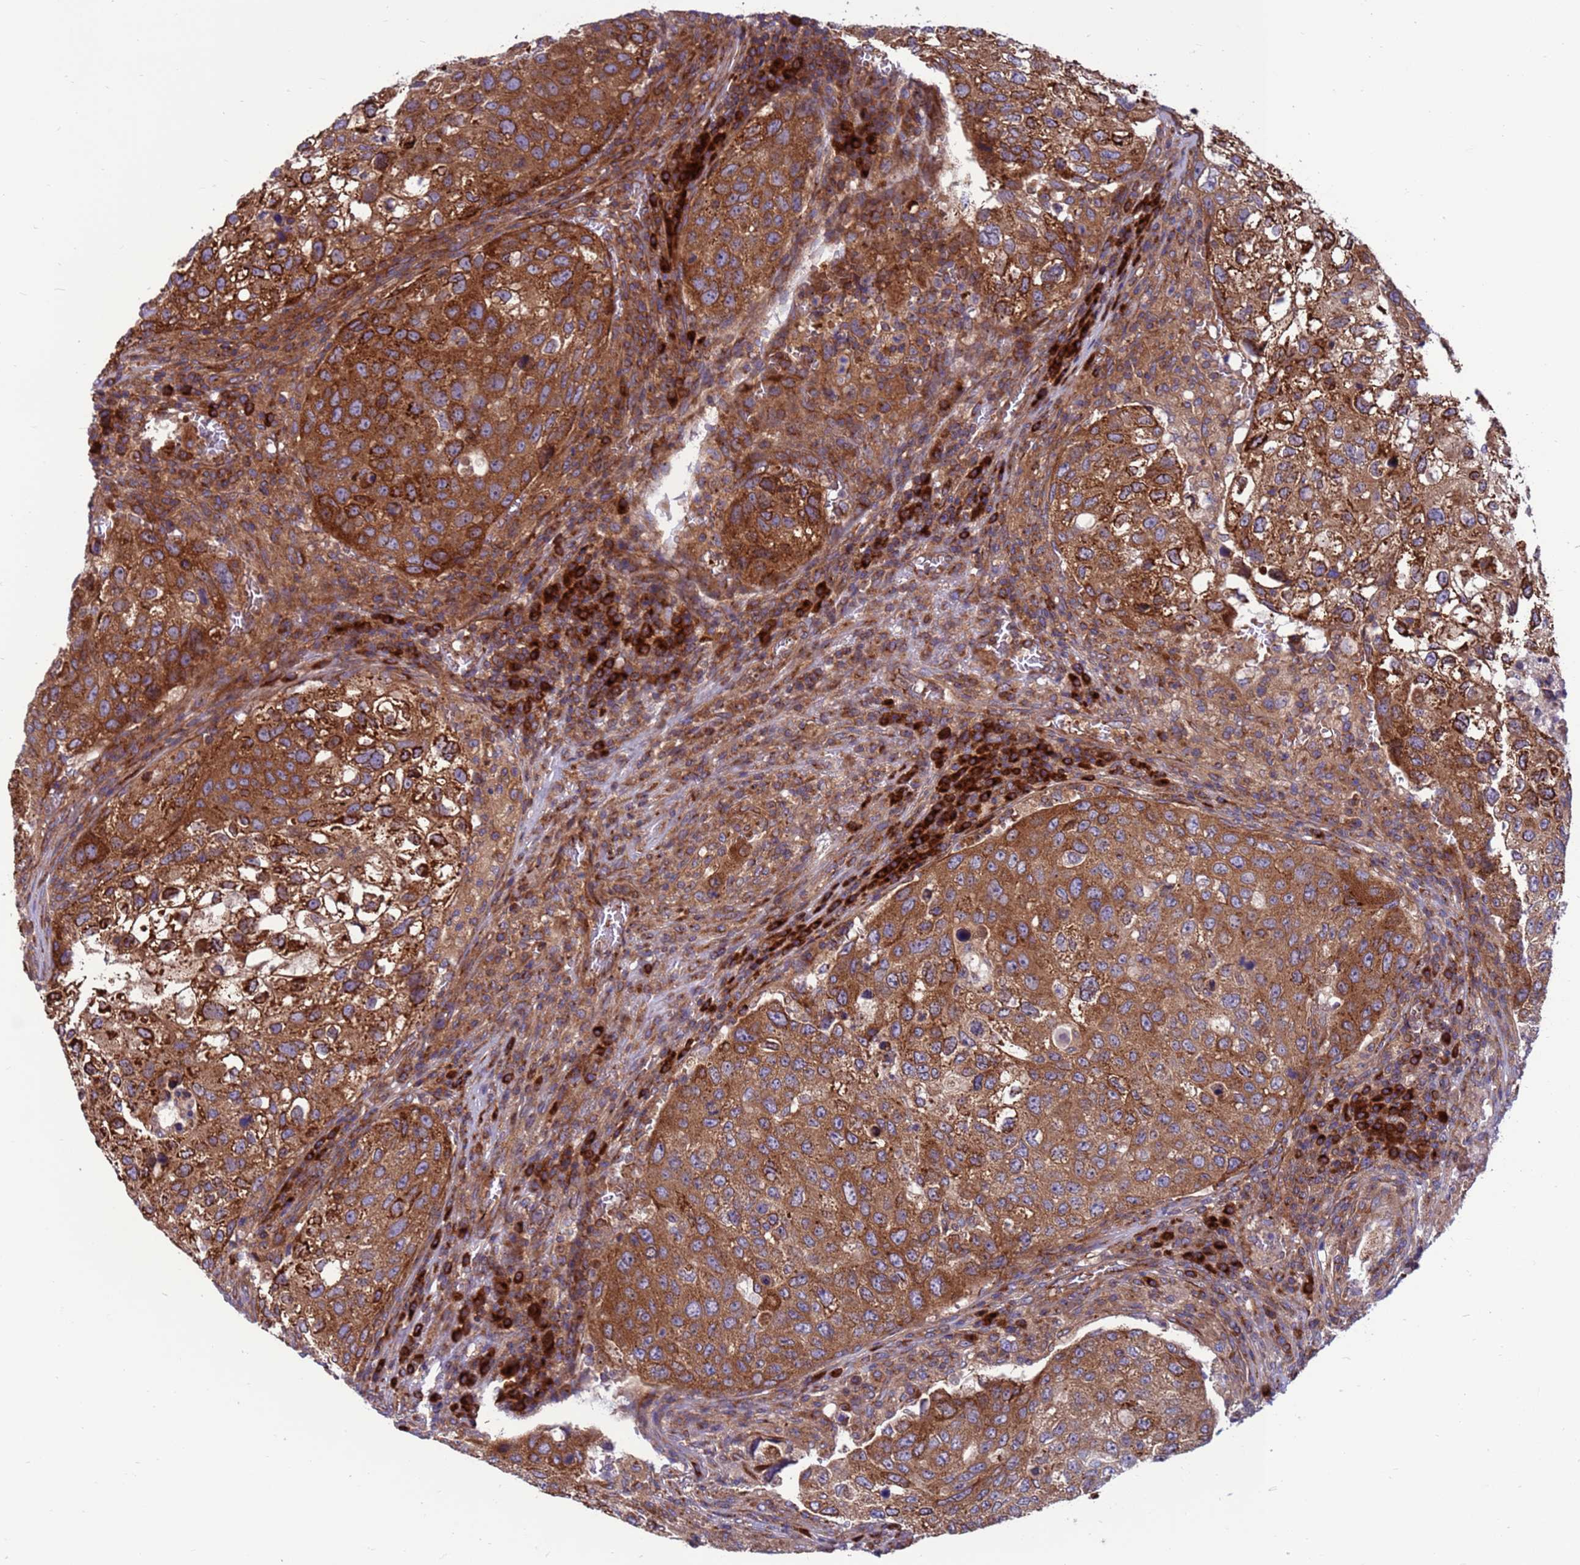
{"staining": {"intensity": "strong", "quantity": "25%-75%", "location": "cytoplasmic/membranous"}, "tissue": "urothelial cancer", "cell_type": "Tumor cells", "image_type": "cancer", "snomed": [{"axis": "morphology", "description": "Urothelial carcinoma, High grade"}, {"axis": "topography", "description": "Lymph node"}, {"axis": "topography", "description": "Urinary bladder"}], "caption": "Immunohistochemical staining of urothelial cancer demonstrates strong cytoplasmic/membranous protein expression in approximately 25%-75% of tumor cells.", "gene": "ZC3HAV1", "patient": {"sex": "male", "age": 51}}